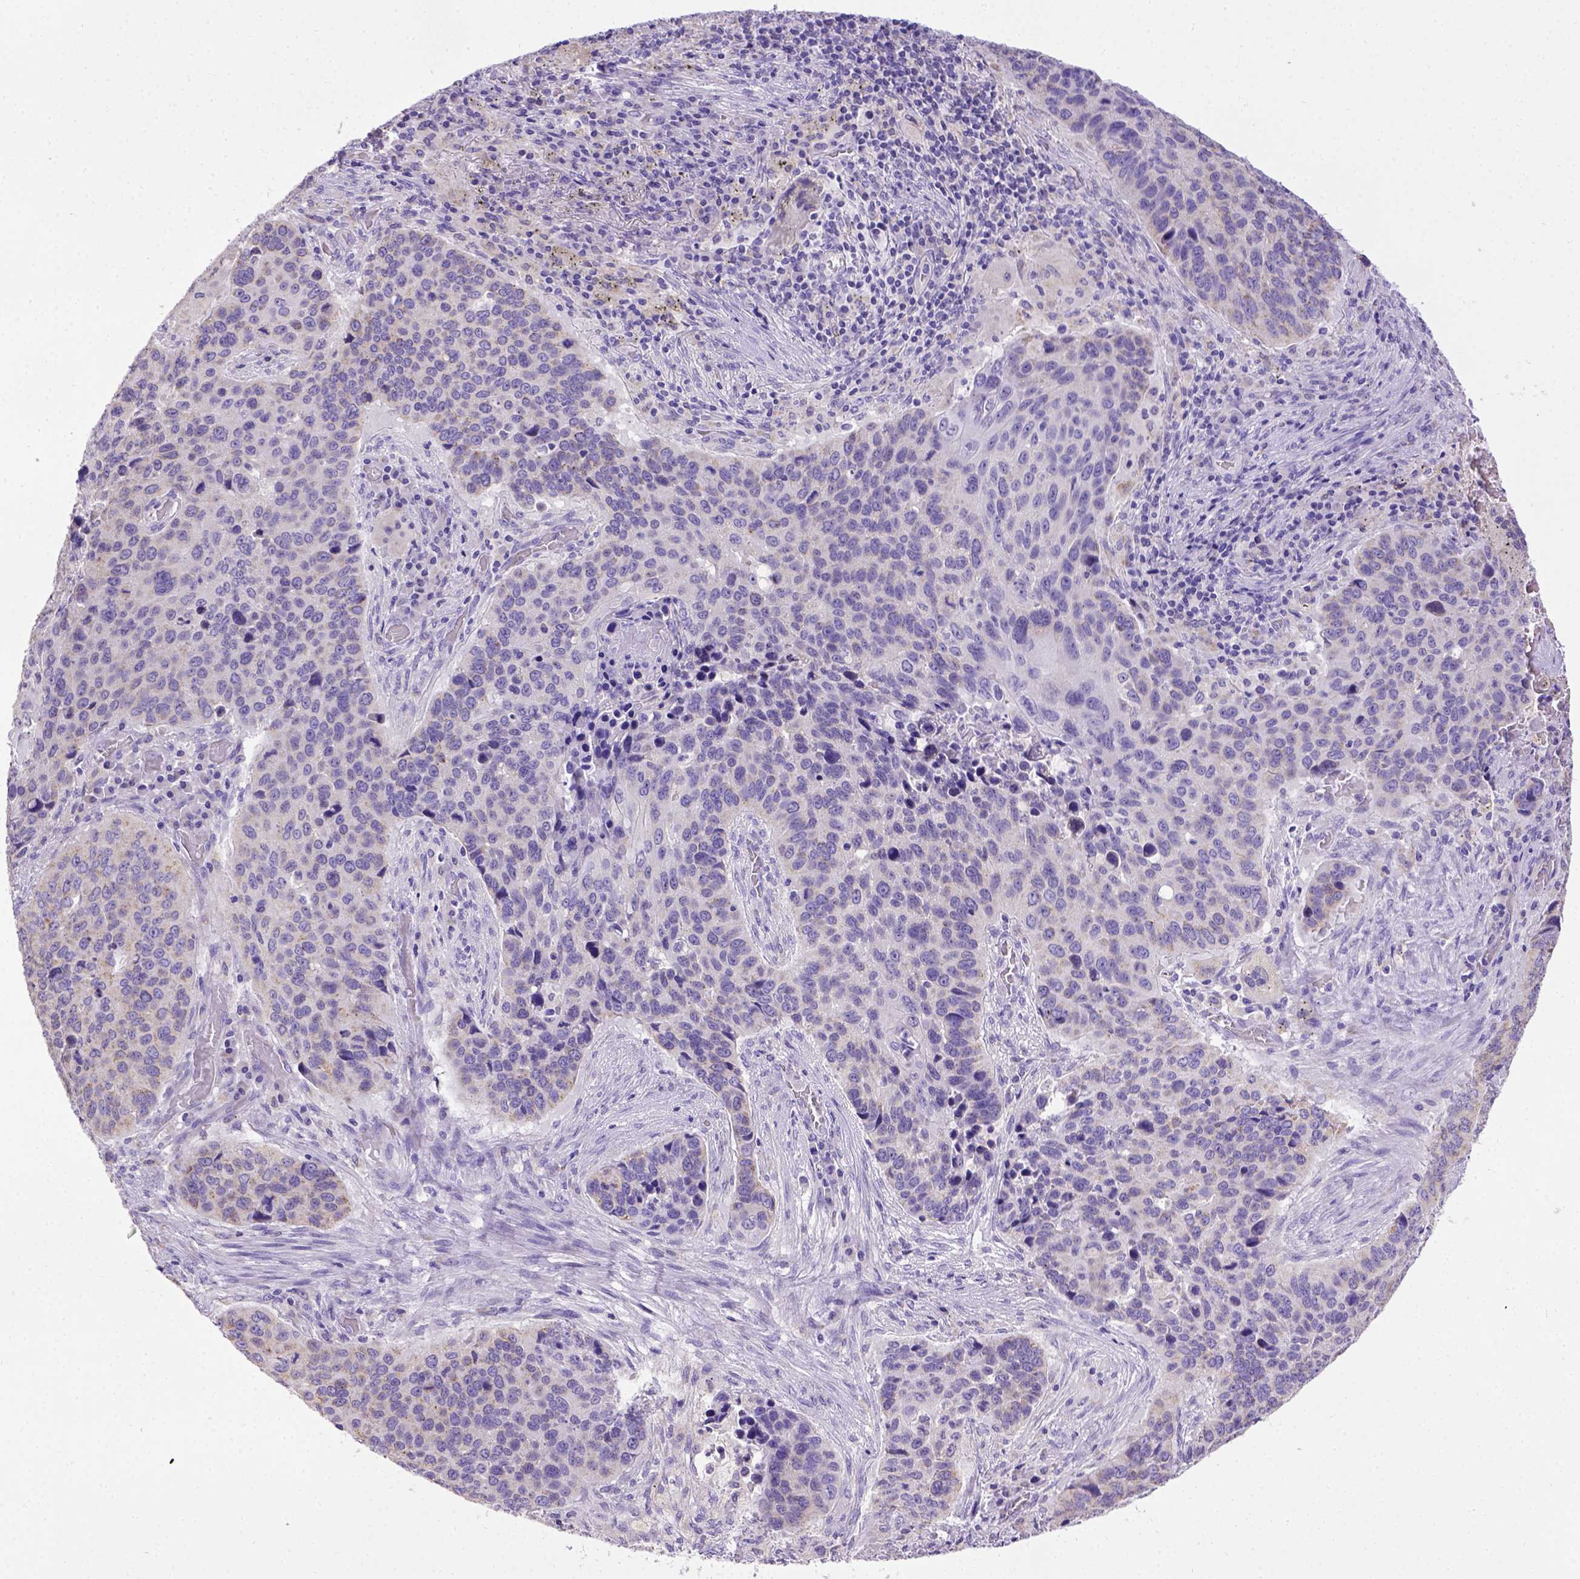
{"staining": {"intensity": "negative", "quantity": "none", "location": "none"}, "tissue": "lung cancer", "cell_type": "Tumor cells", "image_type": "cancer", "snomed": [{"axis": "morphology", "description": "Squamous cell carcinoma, NOS"}, {"axis": "topography", "description": "Lung"}], "caption": "A histopathology image of human lung cancer (squamous cell carcinoma) is negative for staining in tumor cells. (Brightfield microscopy of DAB immunohistochemistry at high magnification).", "gene": "SPEF1", "patient": {"sex": "male", "age": 68}}